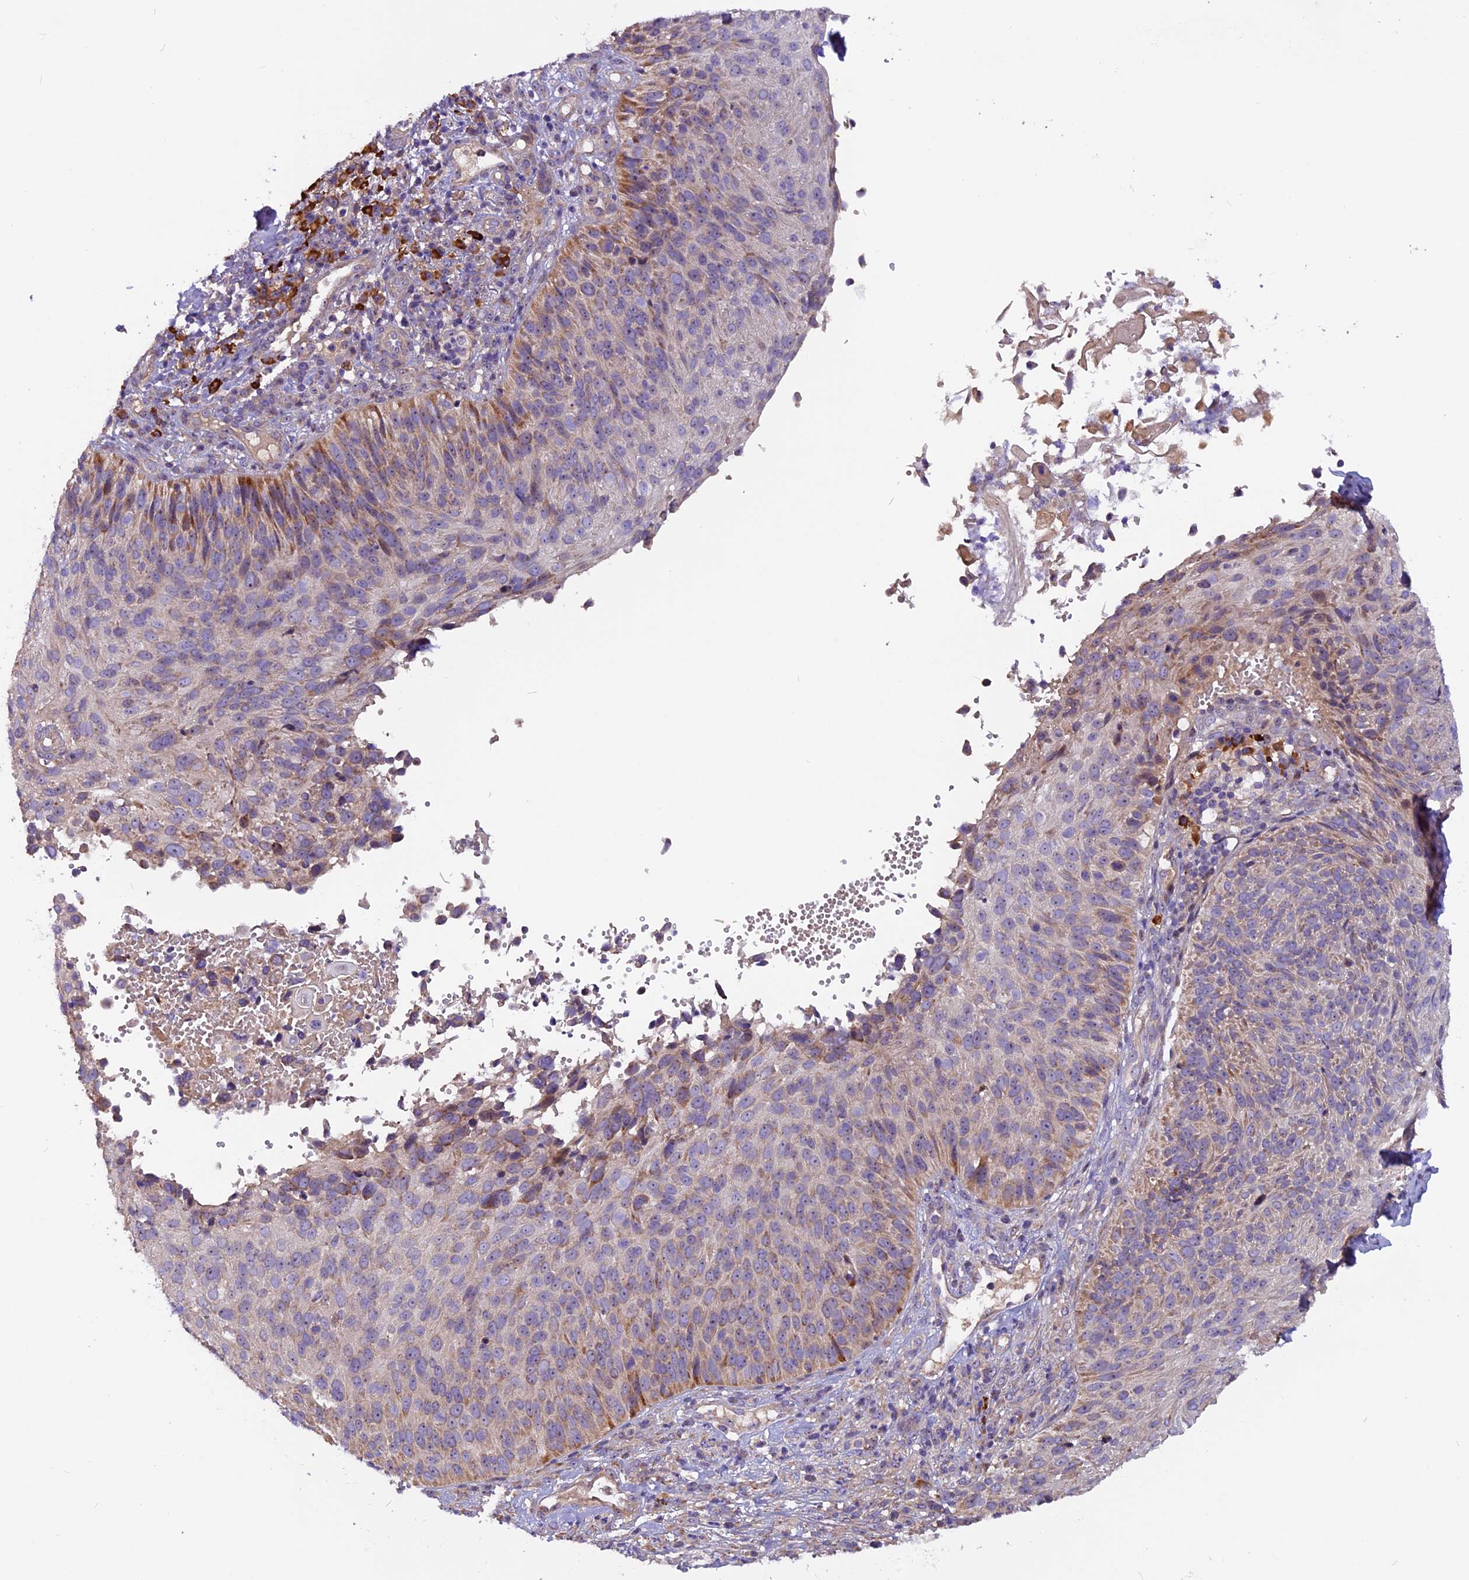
{"staining": {"intensity": "moderate", "quantity": "25%-75%", "location": "cytoplasmic/membranous"}, "tissue": "cervical cancer", "cell_type": "Tumor cells", "image_type": "cancer", "snomed": [{"axis": "morphology", "description": "Squamous cell carcinoma, NOS"}, {"axis": "topography", "description": "Cervix"}], "caption": "Immunohistochemistry staining of cervical squamous cell carcinoma, which demonstrates medium levels of moderate cytoplasmic/membranous positivity in approximately 25%-75% of tumor cells indicating moderate cytoplasmic/membranous protein expression. The staining was performed using DAB (3,3'-diaminobenzidine) (brown) for protein detection and nuclei were counterstained in hematoxylin (blue).", "gene": "FRY", "patient": {"sex": "female", "age": 74}}